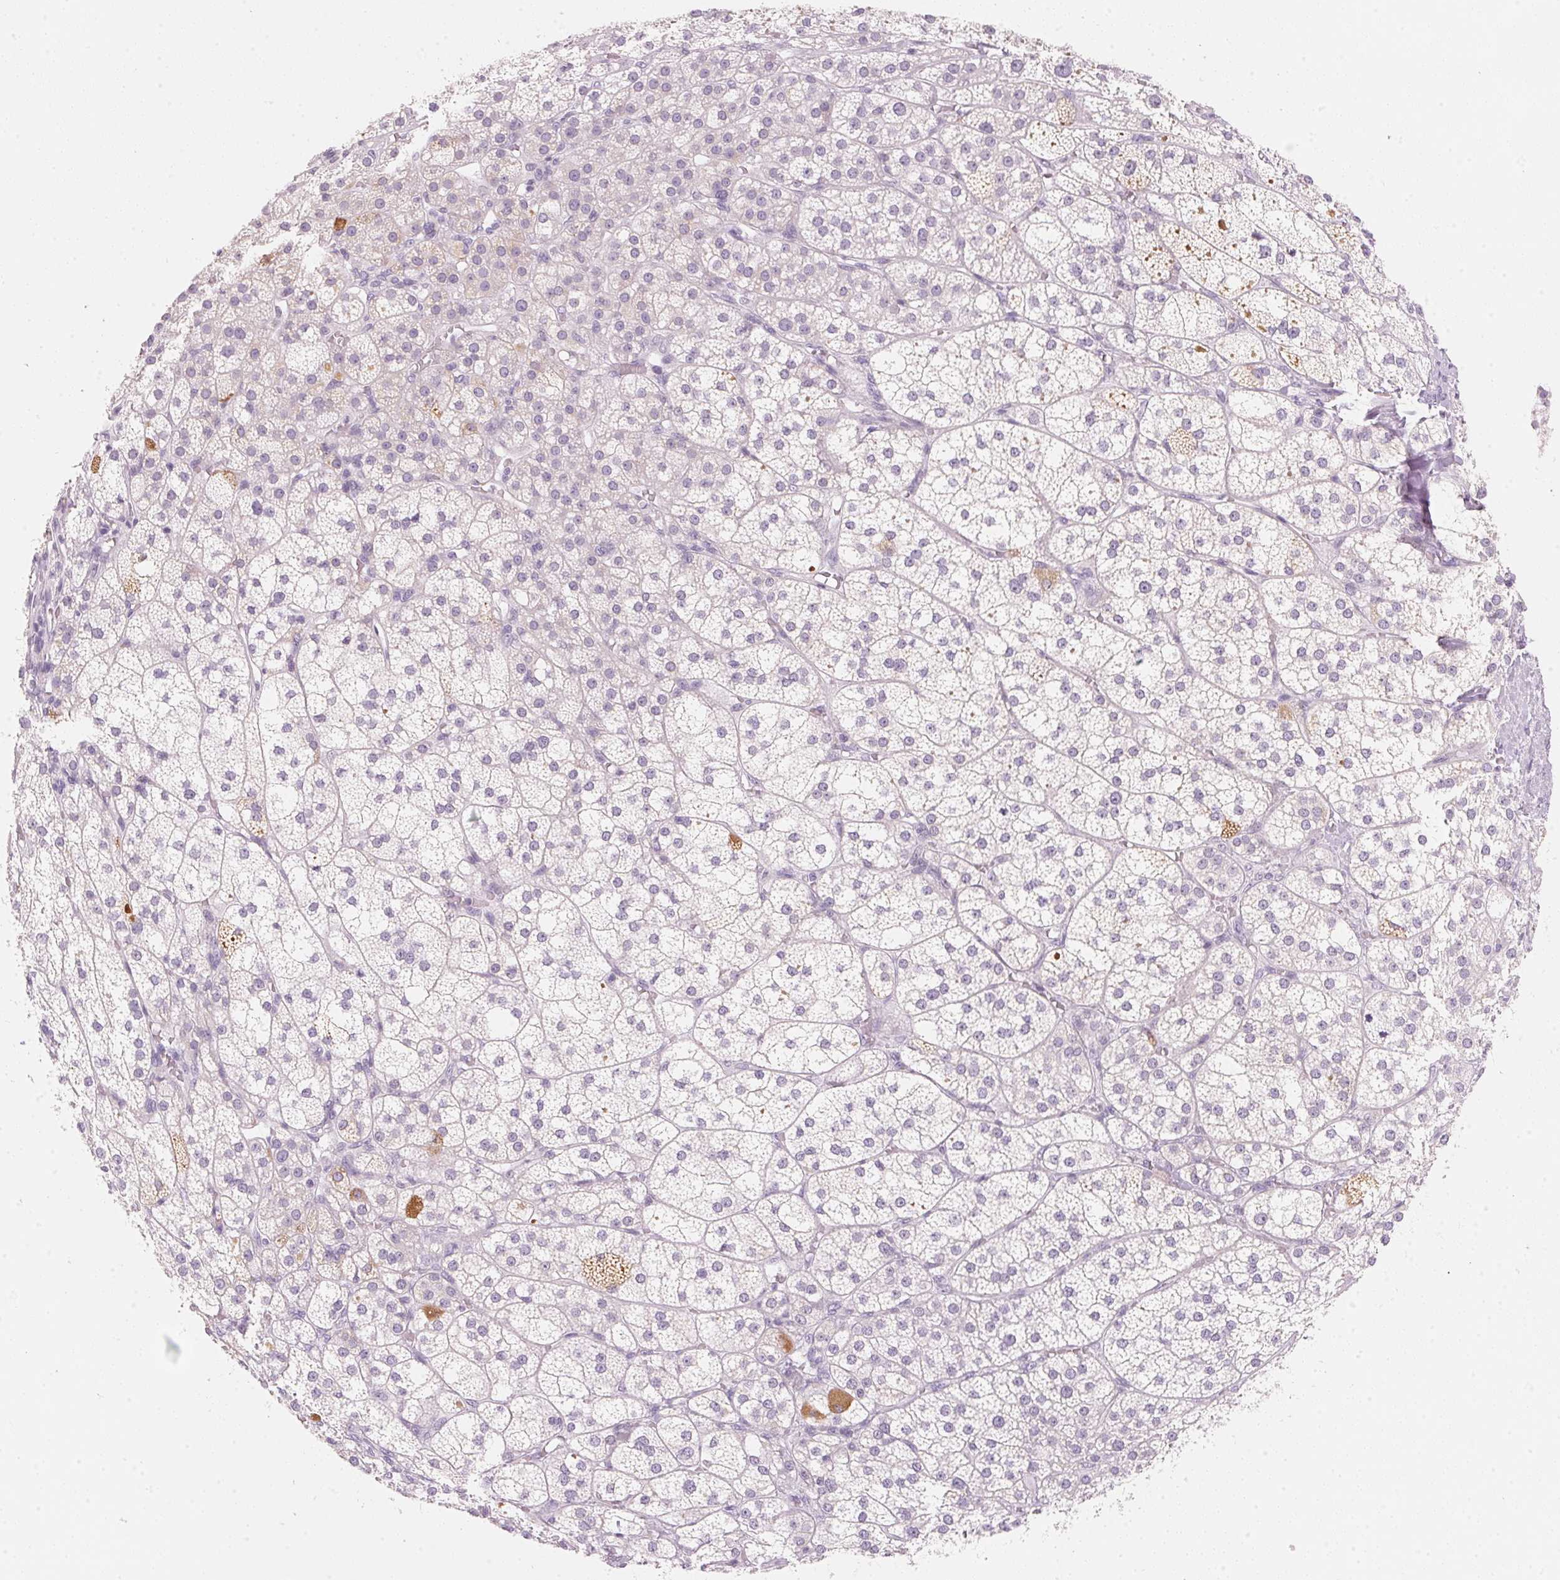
{"staining": {"intensity": "moderate", "quantity": "<25%", "location": "cytoplasmic/membranous"}, "tissue": "adrenal gland", "cell_type": "Glandular cells", "image_type": "normal", "snomed": [{"axis": "morphology", "description": "Normal tissue, NOS"}, {"axis": "topography", "description": "Adrenal gland"}], "caption": "The histopathology image exhibits a brown stain indicating the presence of a protein in the cytoplasmic/membranous of glandular cells in adrenal gland. The protein of interest is shown in brown color, while the nuclei are stained blue.", "gene": "HOXB13", "patient": {"sex": "female", "age": 60}}